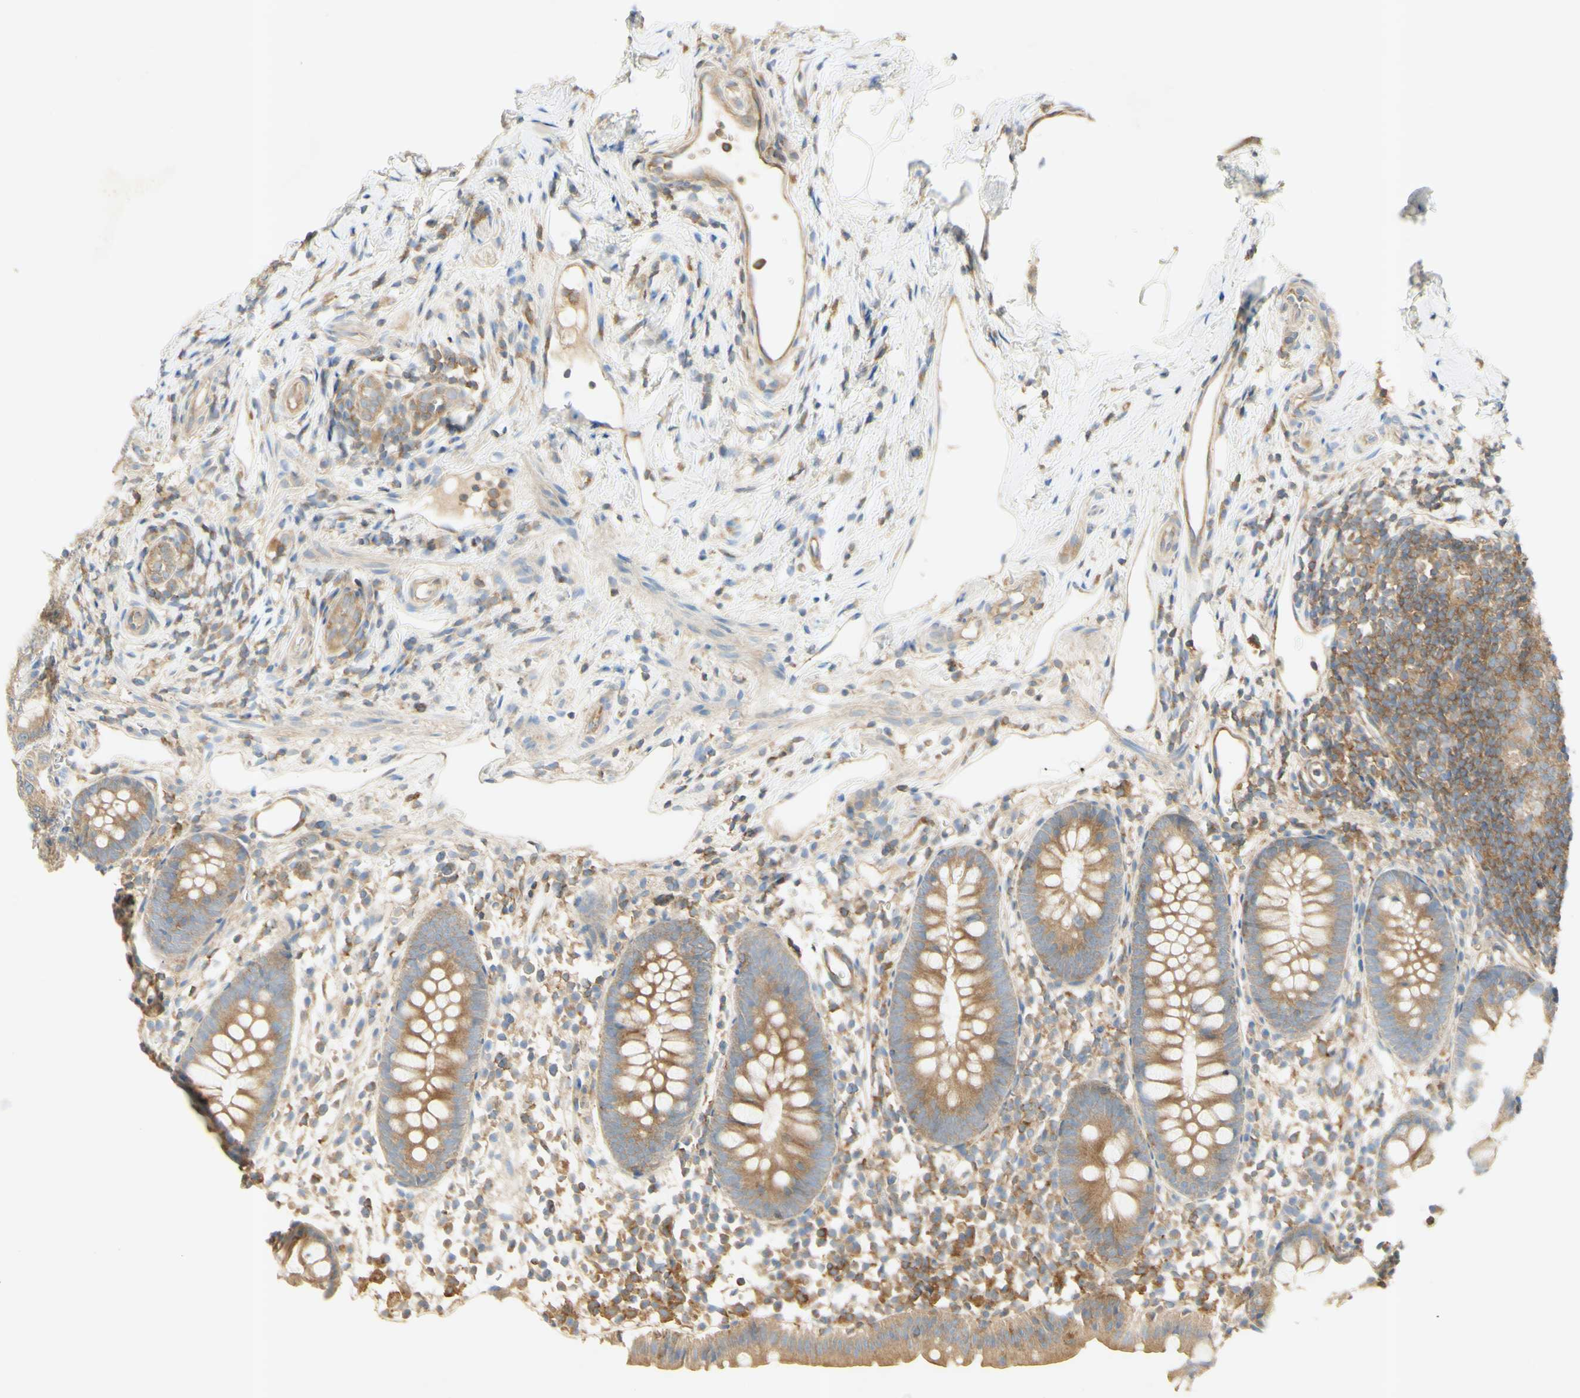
{"staining": {"intensity": "moderate", "quantity": ">75%", "location": "cytoplasmic/membranous"}, "tissue": "appendix", "cell_type": "Glandular cells", "image_type": "normal", "snomed": [{"axis": "morphology", "description": "Normal tissue, NOS"}, {"axis": "topography", "description": "Appendix"}], "caption": "Immunohistochemistry (IHC) histopathology image of normal appendix: human appendix stained using immunohistochemistry (IHC) shows medium levels of moderate protein expression localized specifically in the cytoplasmic/membranous of glandular cells, appearing as a cytoplasmic/membranous brown color.", "gene": "IKBKG", "patient": {"sex": "female", "age": 20}}